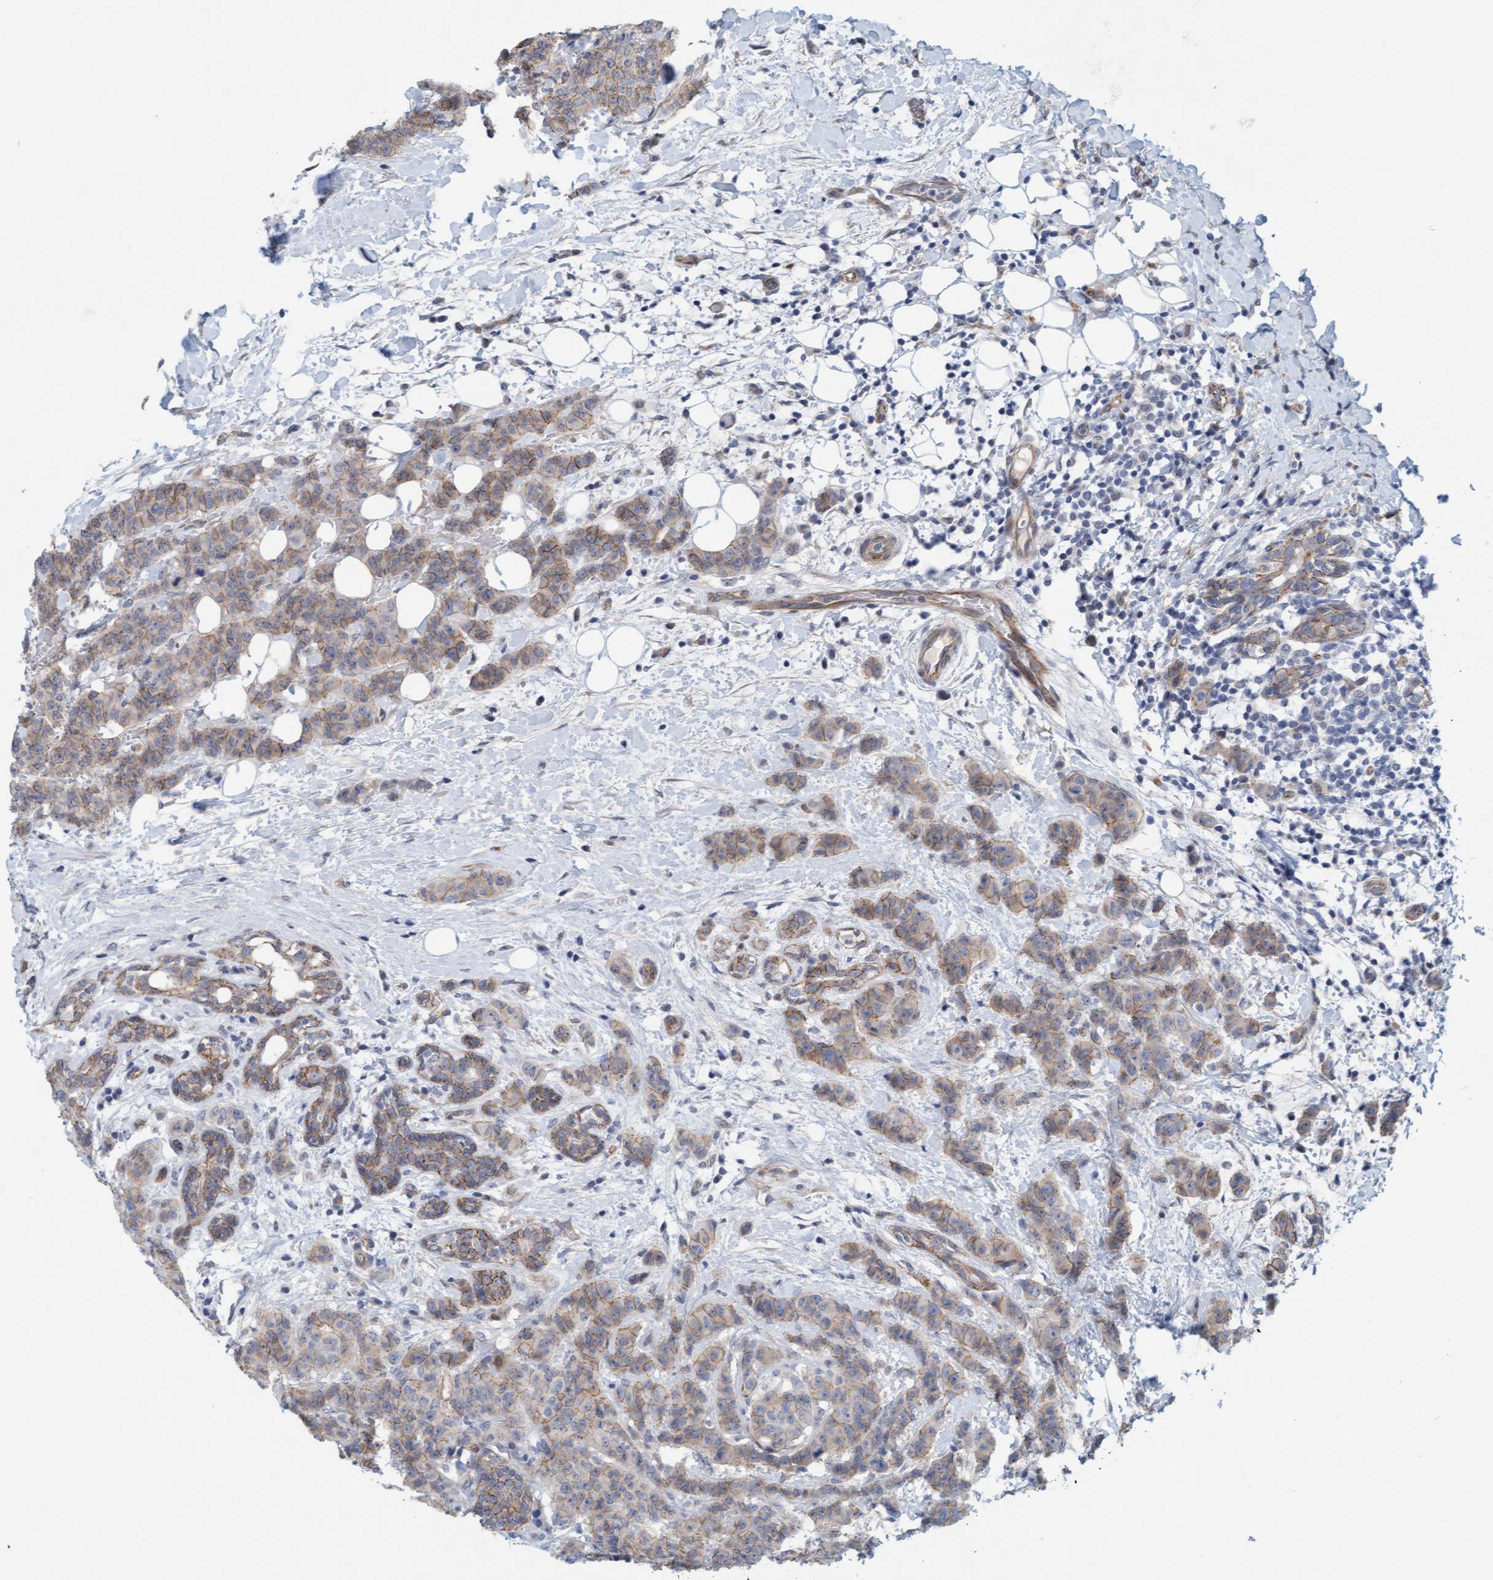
{"staining": {"intensity": "weak", "quantity": ">75%", "location": "cytoplasmic/membranous"}, "tissue": "breast cancer", "cell_type": "Tumor cells", "image_type": "cancer", "snomed": [{"axis": "morphology", "description": "Normal tissue, NOS"}, {"axis": "morphology", "description": "Duct carcinoma"}, {"axis": "topography", "description": "Breast"}], "caption": "Immunohistochemistry (IHC) micrograph of neoplastic tissue: human breast cancer stained using immunohistochemistry (IHC) demonstrates low levels of weak protein expression localized specifically in the cytoplasmic/membranous of tumor cells, appearing as a cytoplasmic/membranous brown color.", "gene": "KRBA2", "patient": {"sex": "female", "age": 40}}